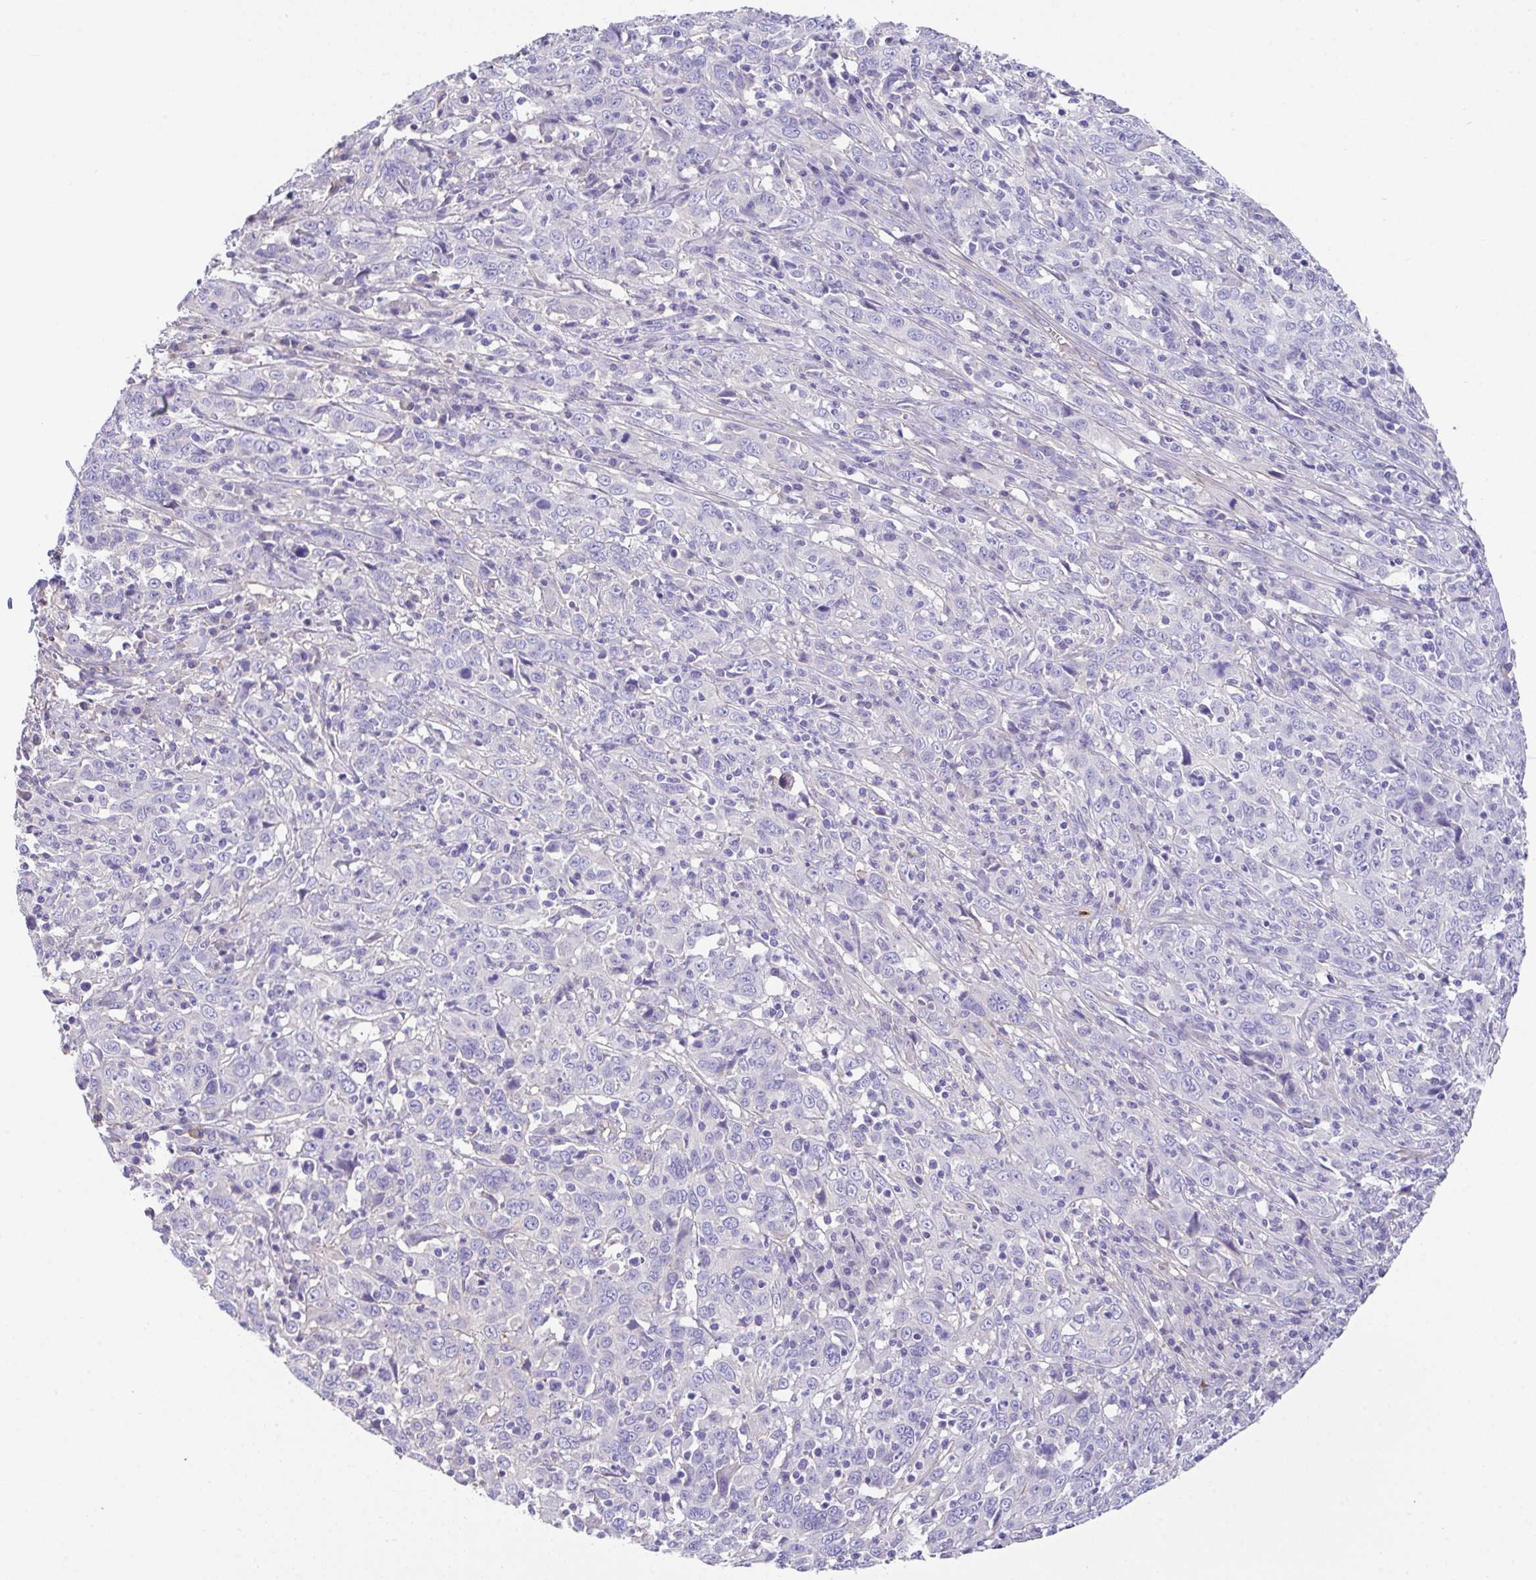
{"staining": {"intensity": "negative", "quantity": "none", "location": "none"}, "tissue": "cervical cancer", "cell_type": "Tumor cells", "image_type": "cancer", "snomed": [{"axis": "morphology", "description": "Squamous cell carcinoma, NOS"}, {"axis": "topography", "description": "Cervix"}], "caption": "This is an immunohistochemistry (IHC) image of cervical cancer. There is no expression in tumor cells.", "gene": "ZNF813", "patient": {"sex": "female", "age": 46}}